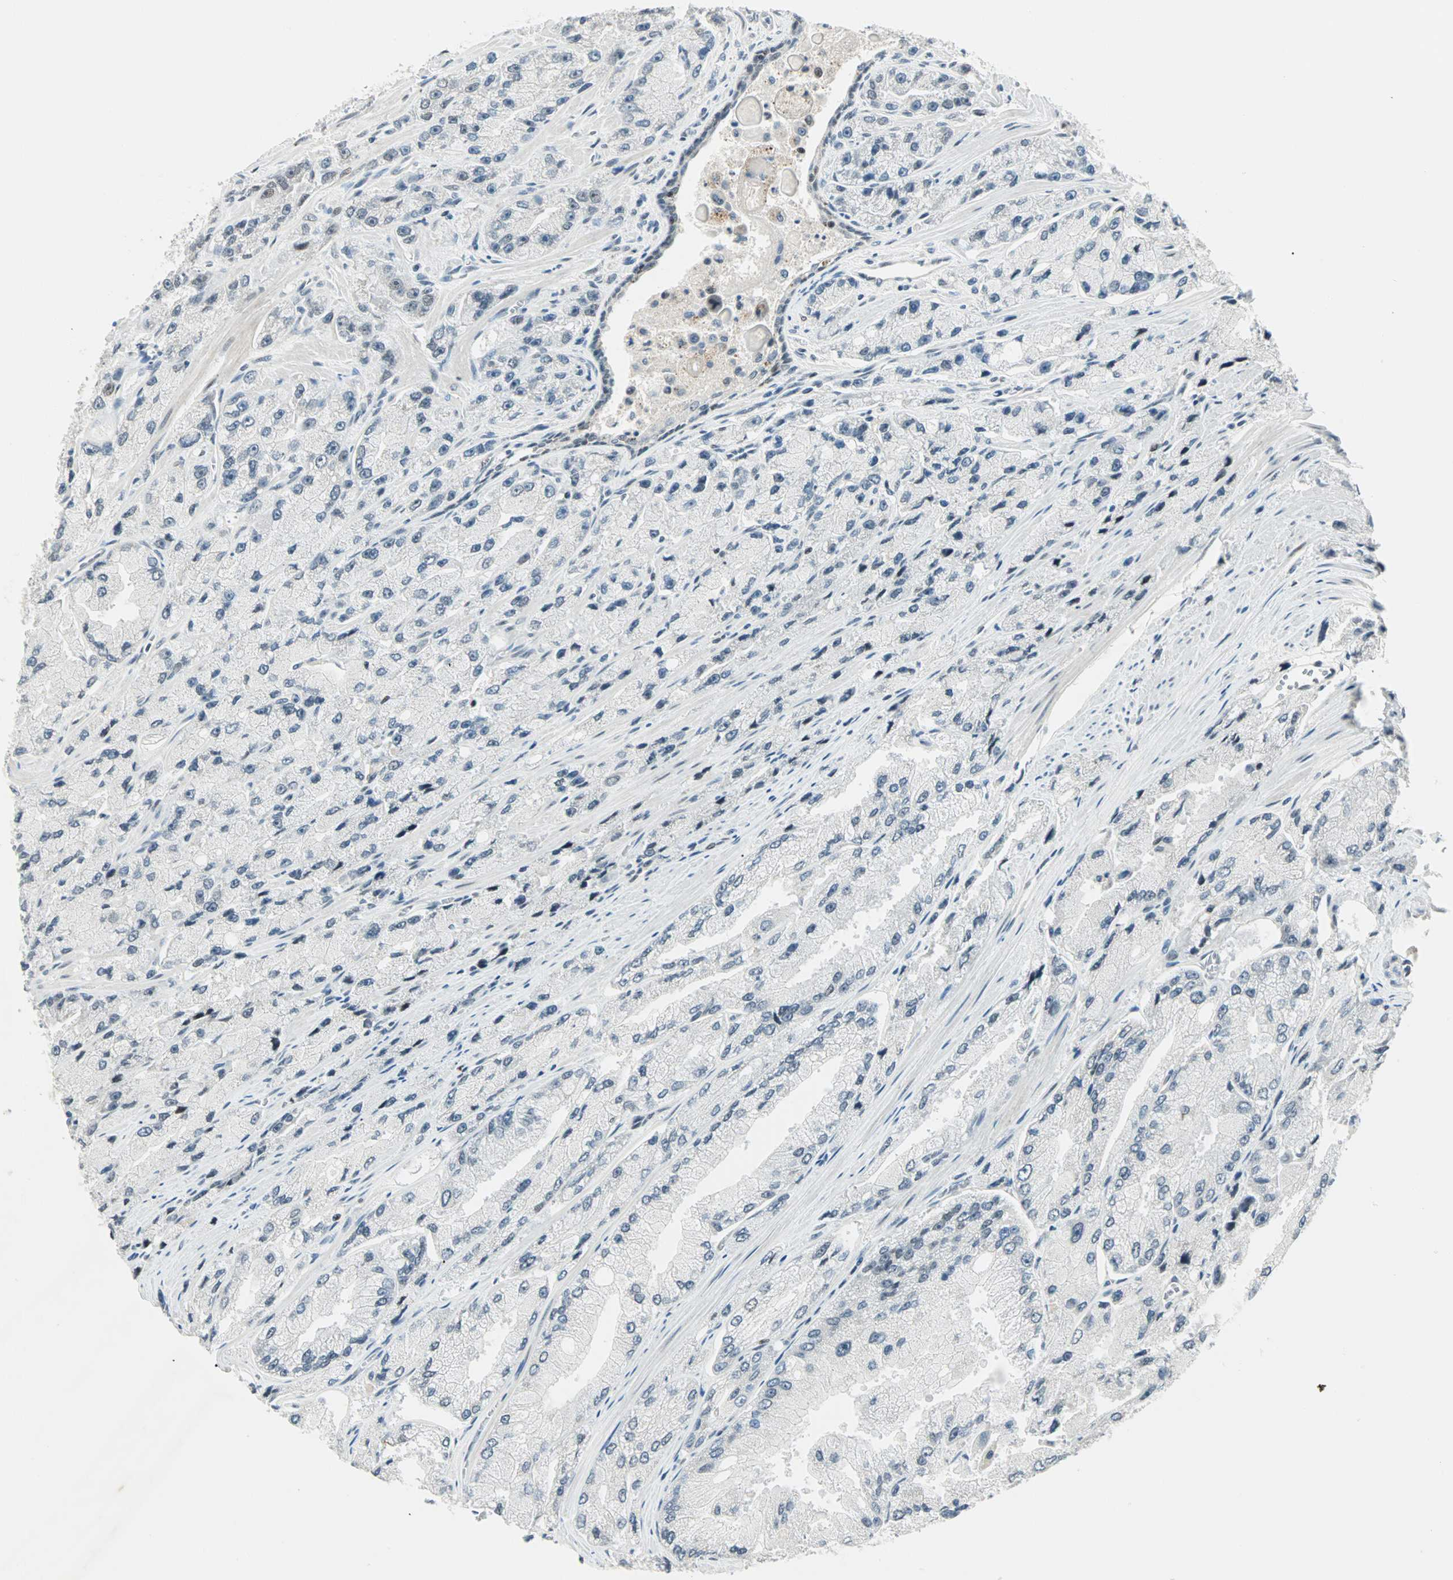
{"staining": {"intensity": "negative", "quantity": "none", "location": "none"}, "tissue": "prostate cancer", "cell_type": "Tumor cells", "image_type": "cancer", "snomed": [{"axis": "morphology", "description": "Adenocarcinoma, High grade"}, {"axis": "topography", "description": "Prostate"}], "caption": "Tumor cells are negative for protein expression in human prostate high-grade adenocarcinoma.", "gene": "SIN3A", "patient": {"sex": "male", "age": 58}}